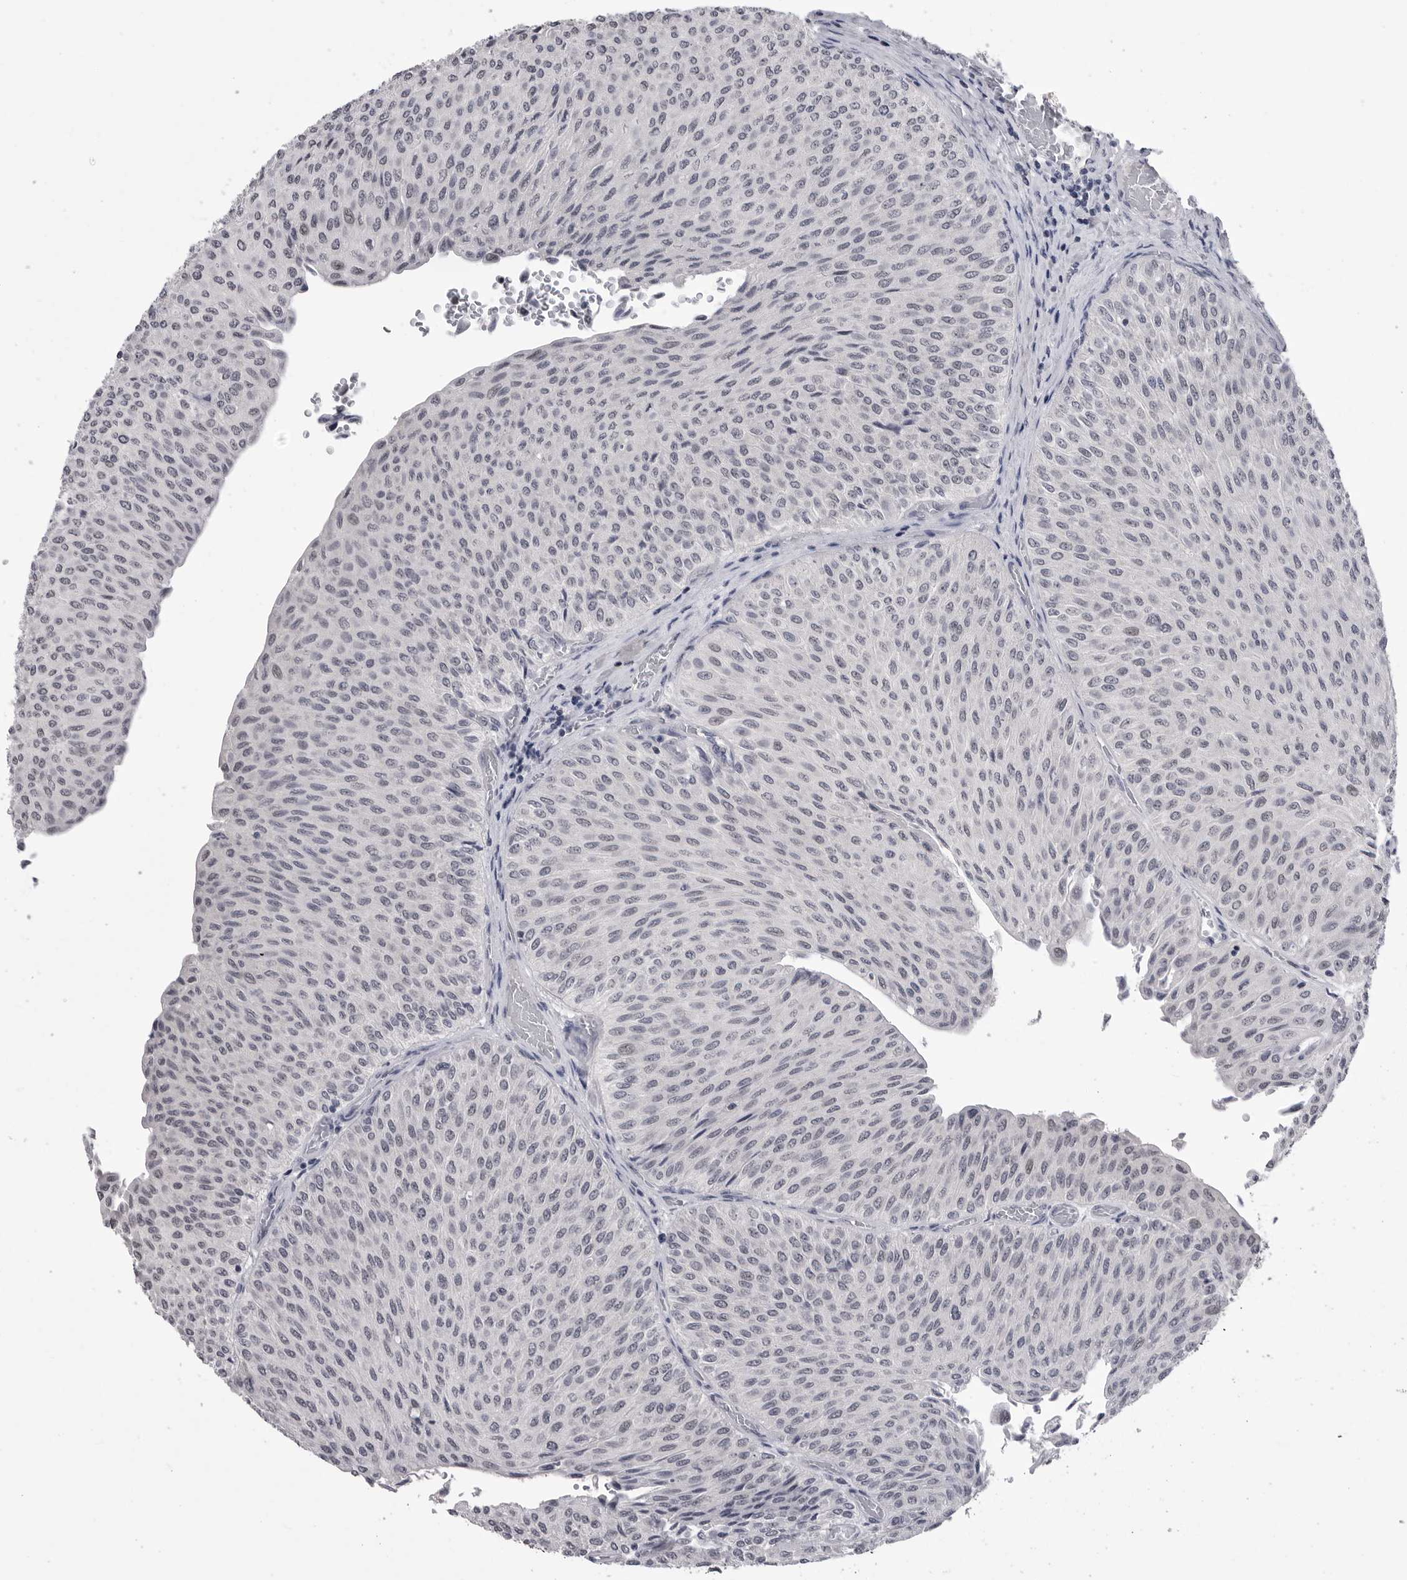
{"staining": {"intensity": "negative", "quantity": "none", "location": "none"}, "tissue": "urothelial cancer", "cell_type": "Tumor cells", "image_type": "cancer", "snomed": [{"axis": "morphology", "description": "Urothelial carcinoma, Low grade"}, {"axis": "topography", "description": "Urinary bladder"}], "caption": "Protein analysis of urothelial carcinoma (low-grade) demonstrates no significant staining in tumor cells.", "gene": "DLG2", "patient": {"sex": "male", "age": 78}}